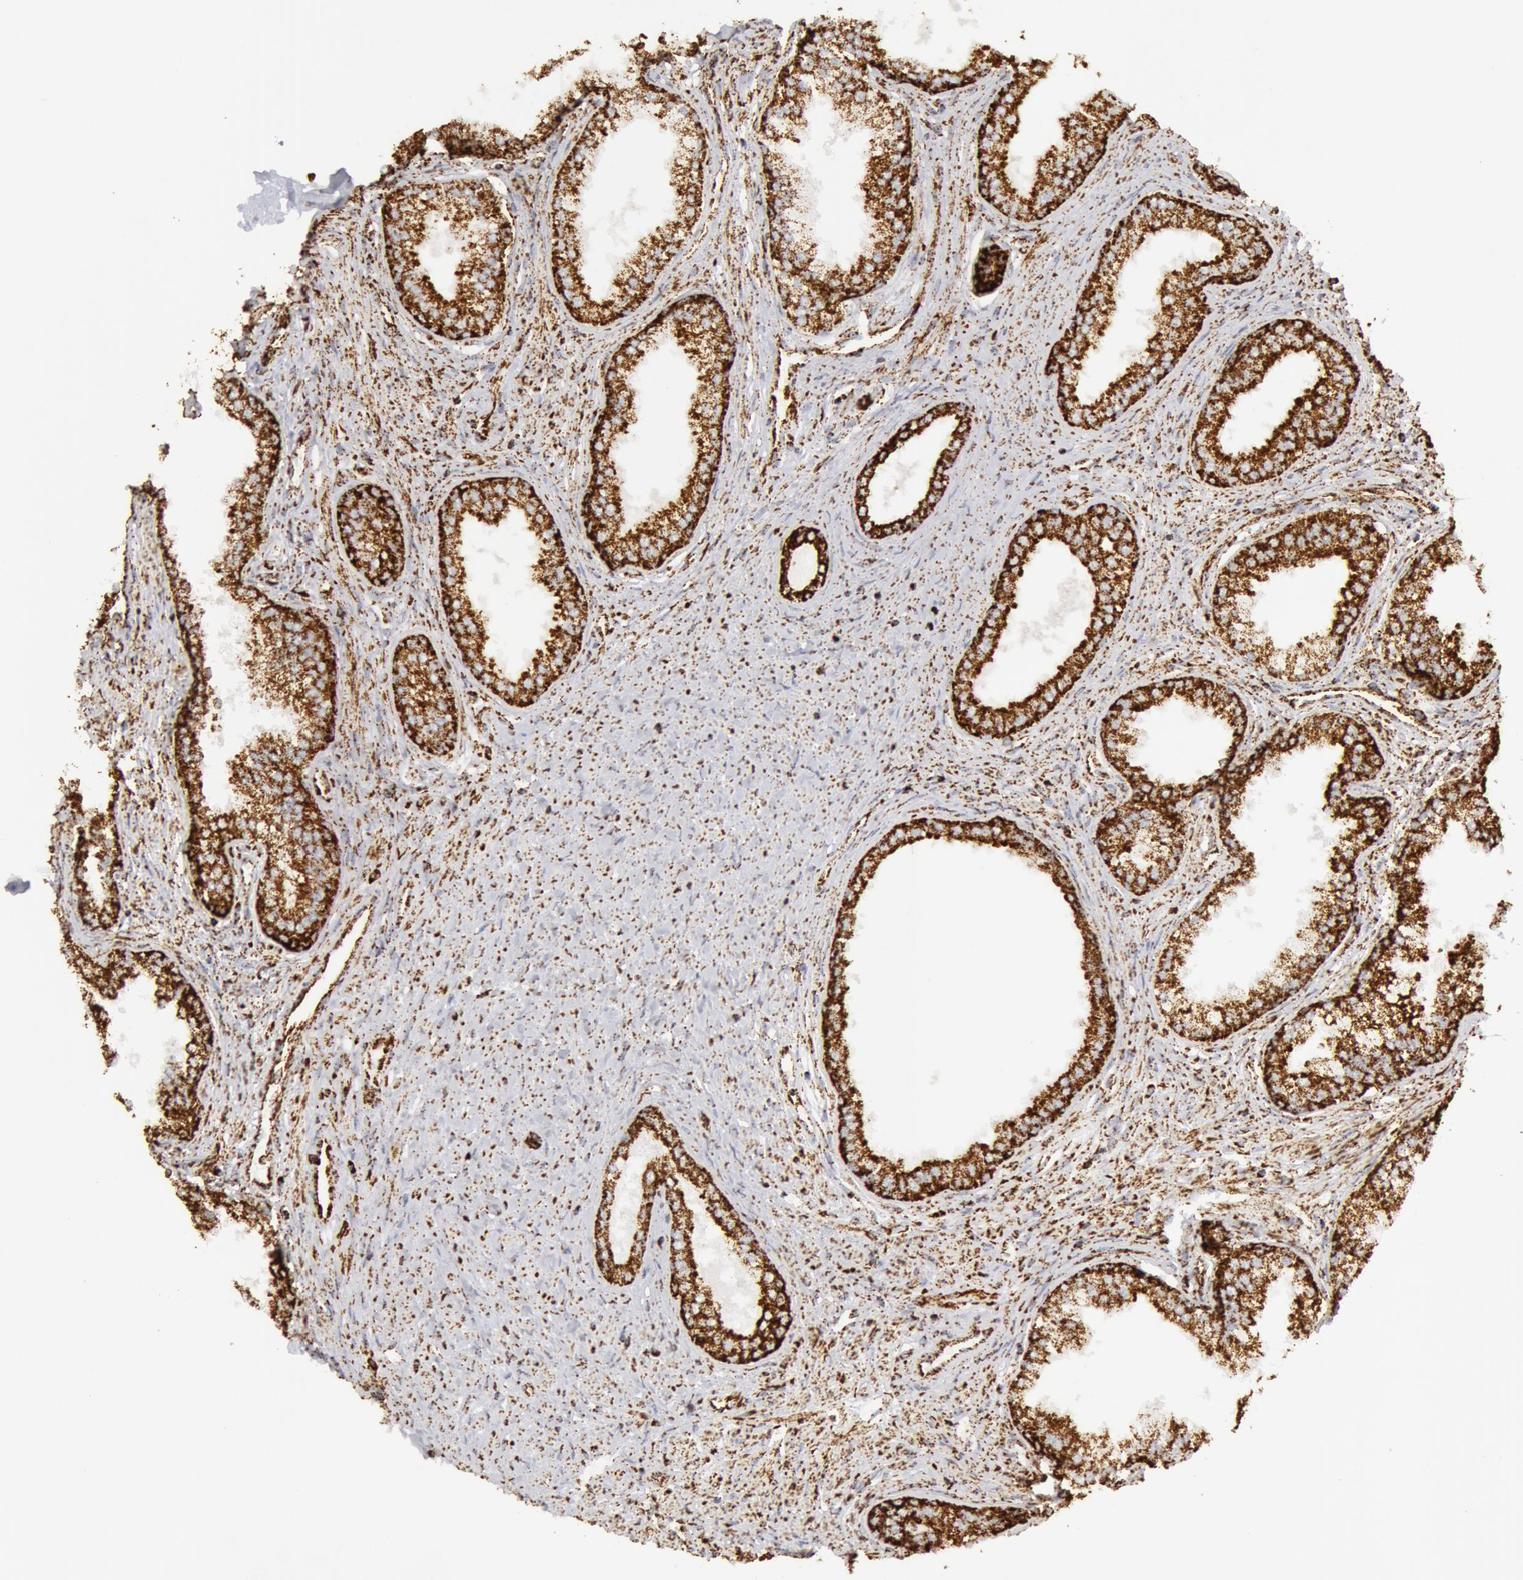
{"staining": {"intensity": "strong", "quantity": ">75%", "location": "cytoplasmic/membranous"}, "tissue": "prostate", "cell_type": "Glandular cells", "image_type": "normal", "snomed": [{"axis": "morphology", "description": "Normal tissue, NOS"}, {"axis": "topography", "description": "Prostate"}], "caption": "Immunohistochemical staining of unremarkable human prostate reveals >75% levels of strong cytoplasmic/membranous protein positivity in approximately >75% of glandular cells.", "gene": "ATP5F1B", "patient": {"sex": "male", "age": 68}}